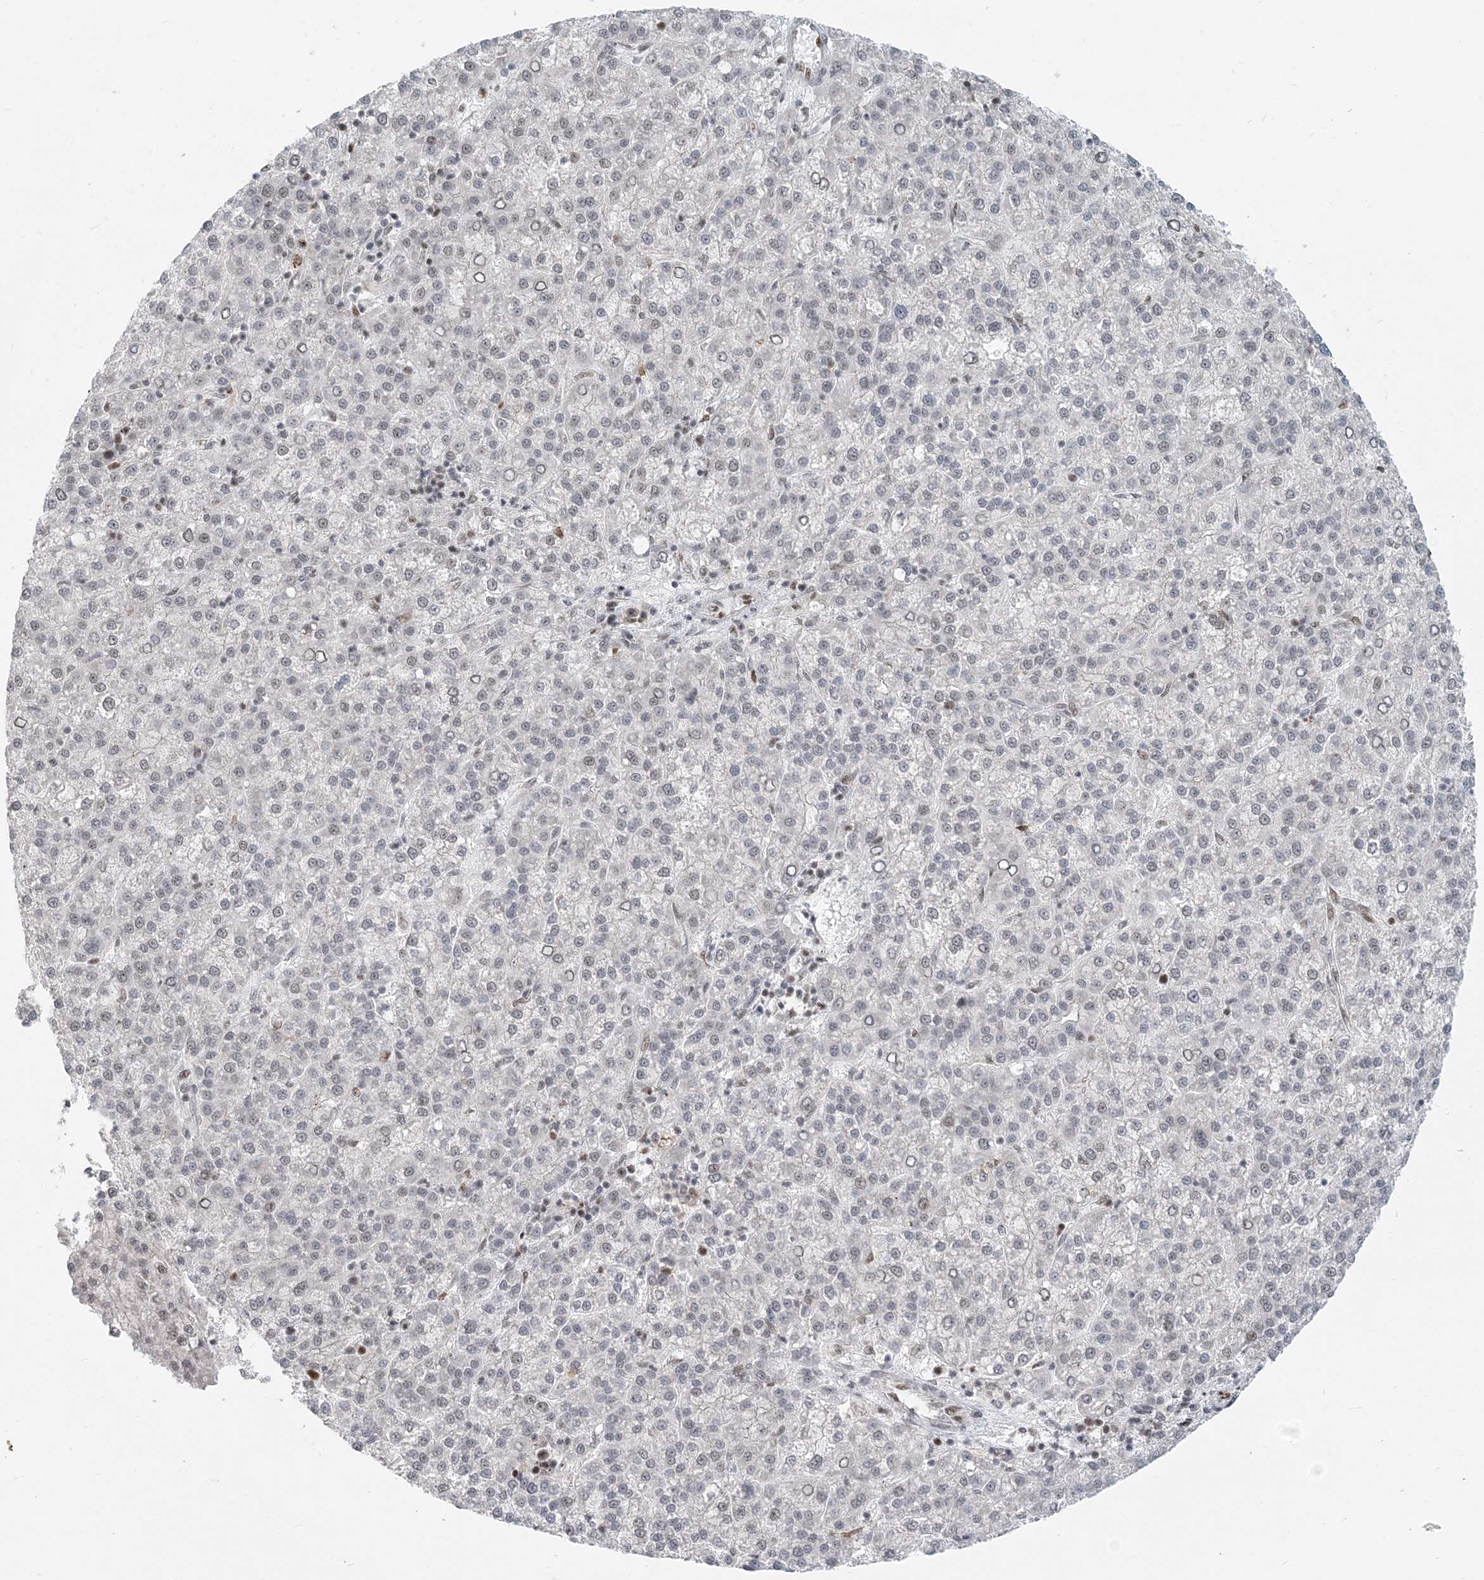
{"staining": {"intensity": "negative", "quantity": "none", "location": "none"}, "tissue": "liver cancer", "cell_type": "Tumor cells", "image_type": "cancer", "snomed": [{"axis": "morphology", "description": "Carcinoma, Hepatocellular, NOS"}, {"axis": "topography", "description": "Liver"}], "caption": "An immunohistochemistry photomicrograph of liver hepatocellular carcinoma is shown. There is no staining in tumor cells of liver hepatocellular carcinoma.", "gene": "BAZ1B", "patient": {"sex": "female", "age": 58}}